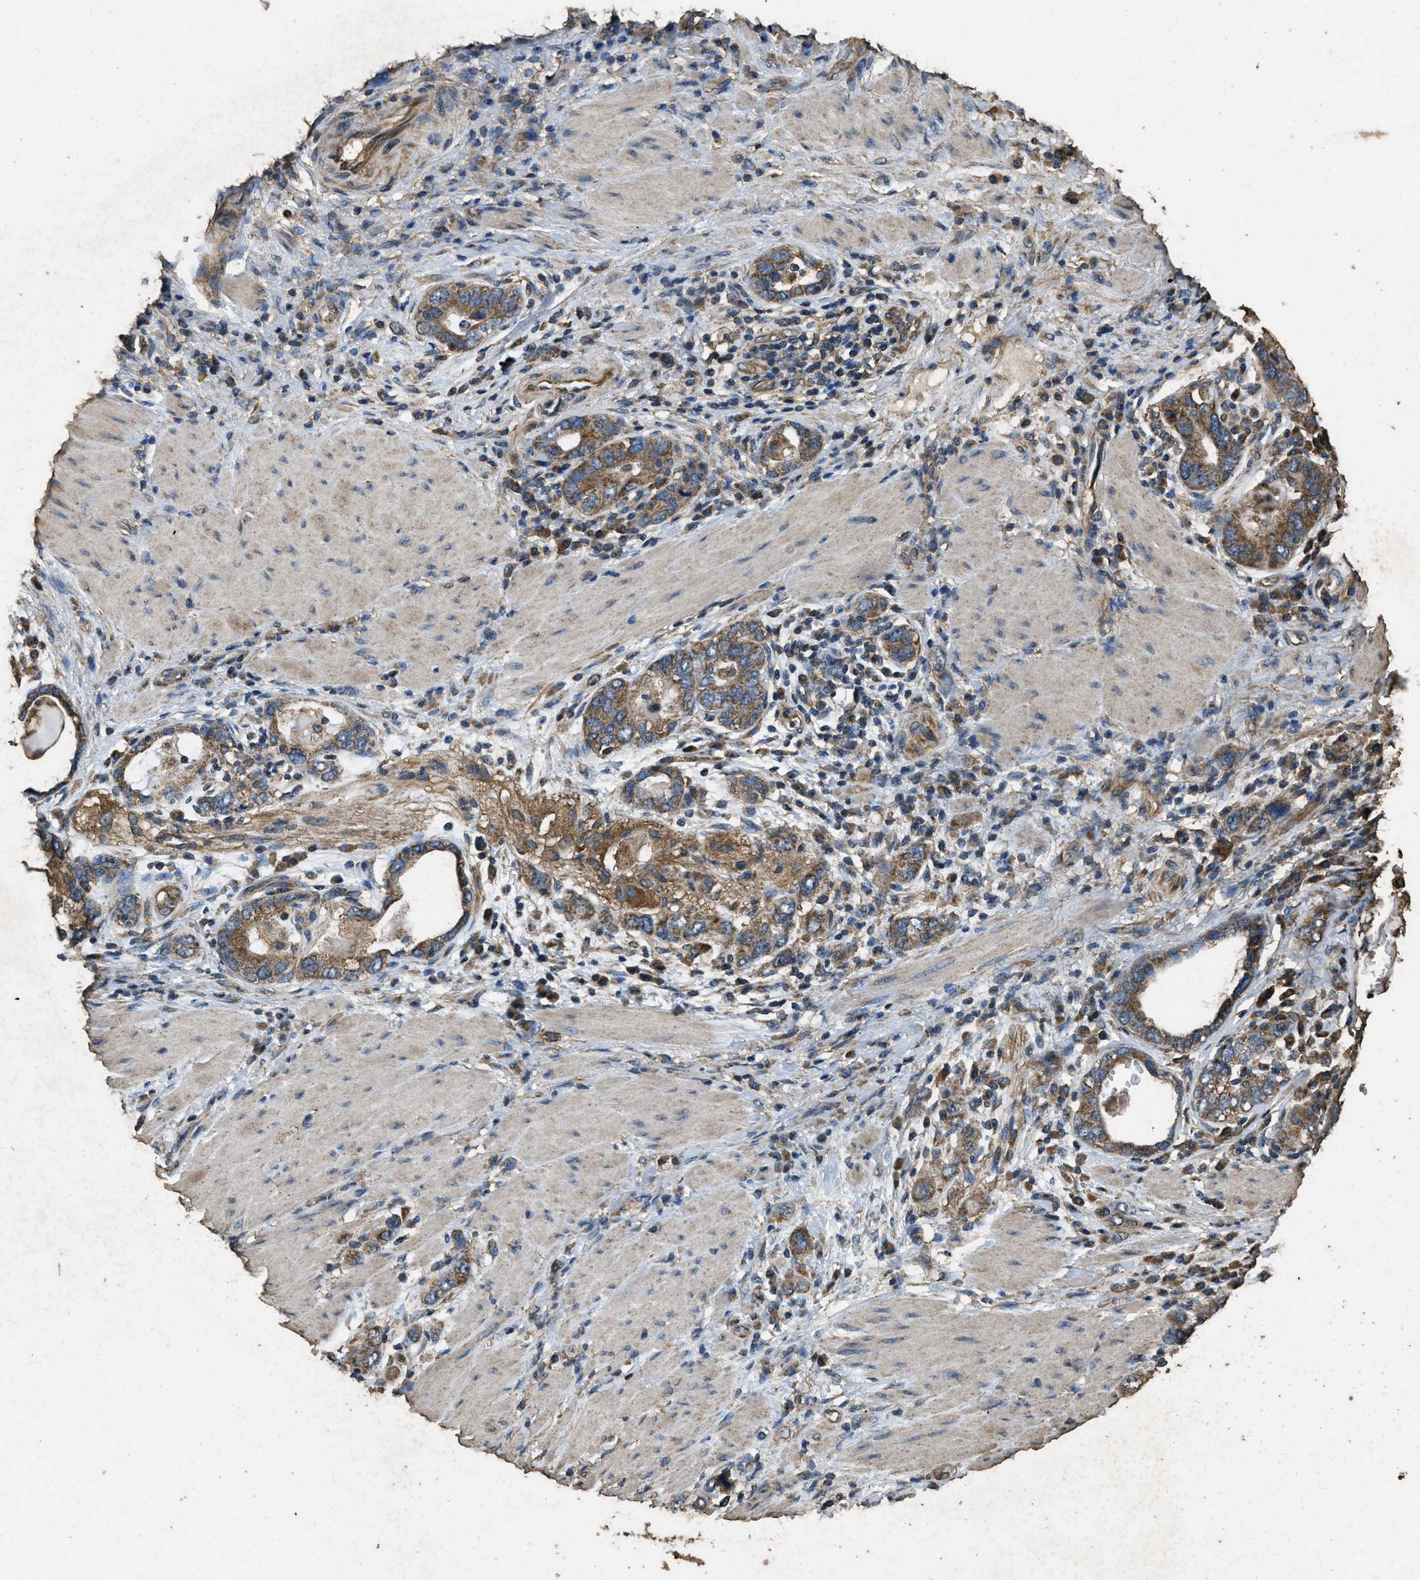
{"staining": {"intensity": "moderate", "quantity": ">75%", "location": "cytoplasmic/membranous"}, "tissue": "stomach cancer", "cell_type": "Tumor cells", "image_type": "cancer", "snomed": [{"axis": "morphology", "description": "Adenocarcinoma, NOS"}, {"axis": "topography", "description": "Stomach, lower"}], "caption": "Protein staining exhibits moderate cytoplasmic/membranous staining in about >75% of tumor cells in adenocarcinoma (stomach).", "gene": "CYRIA", "patient": {"sex": "female", "age": 93}}